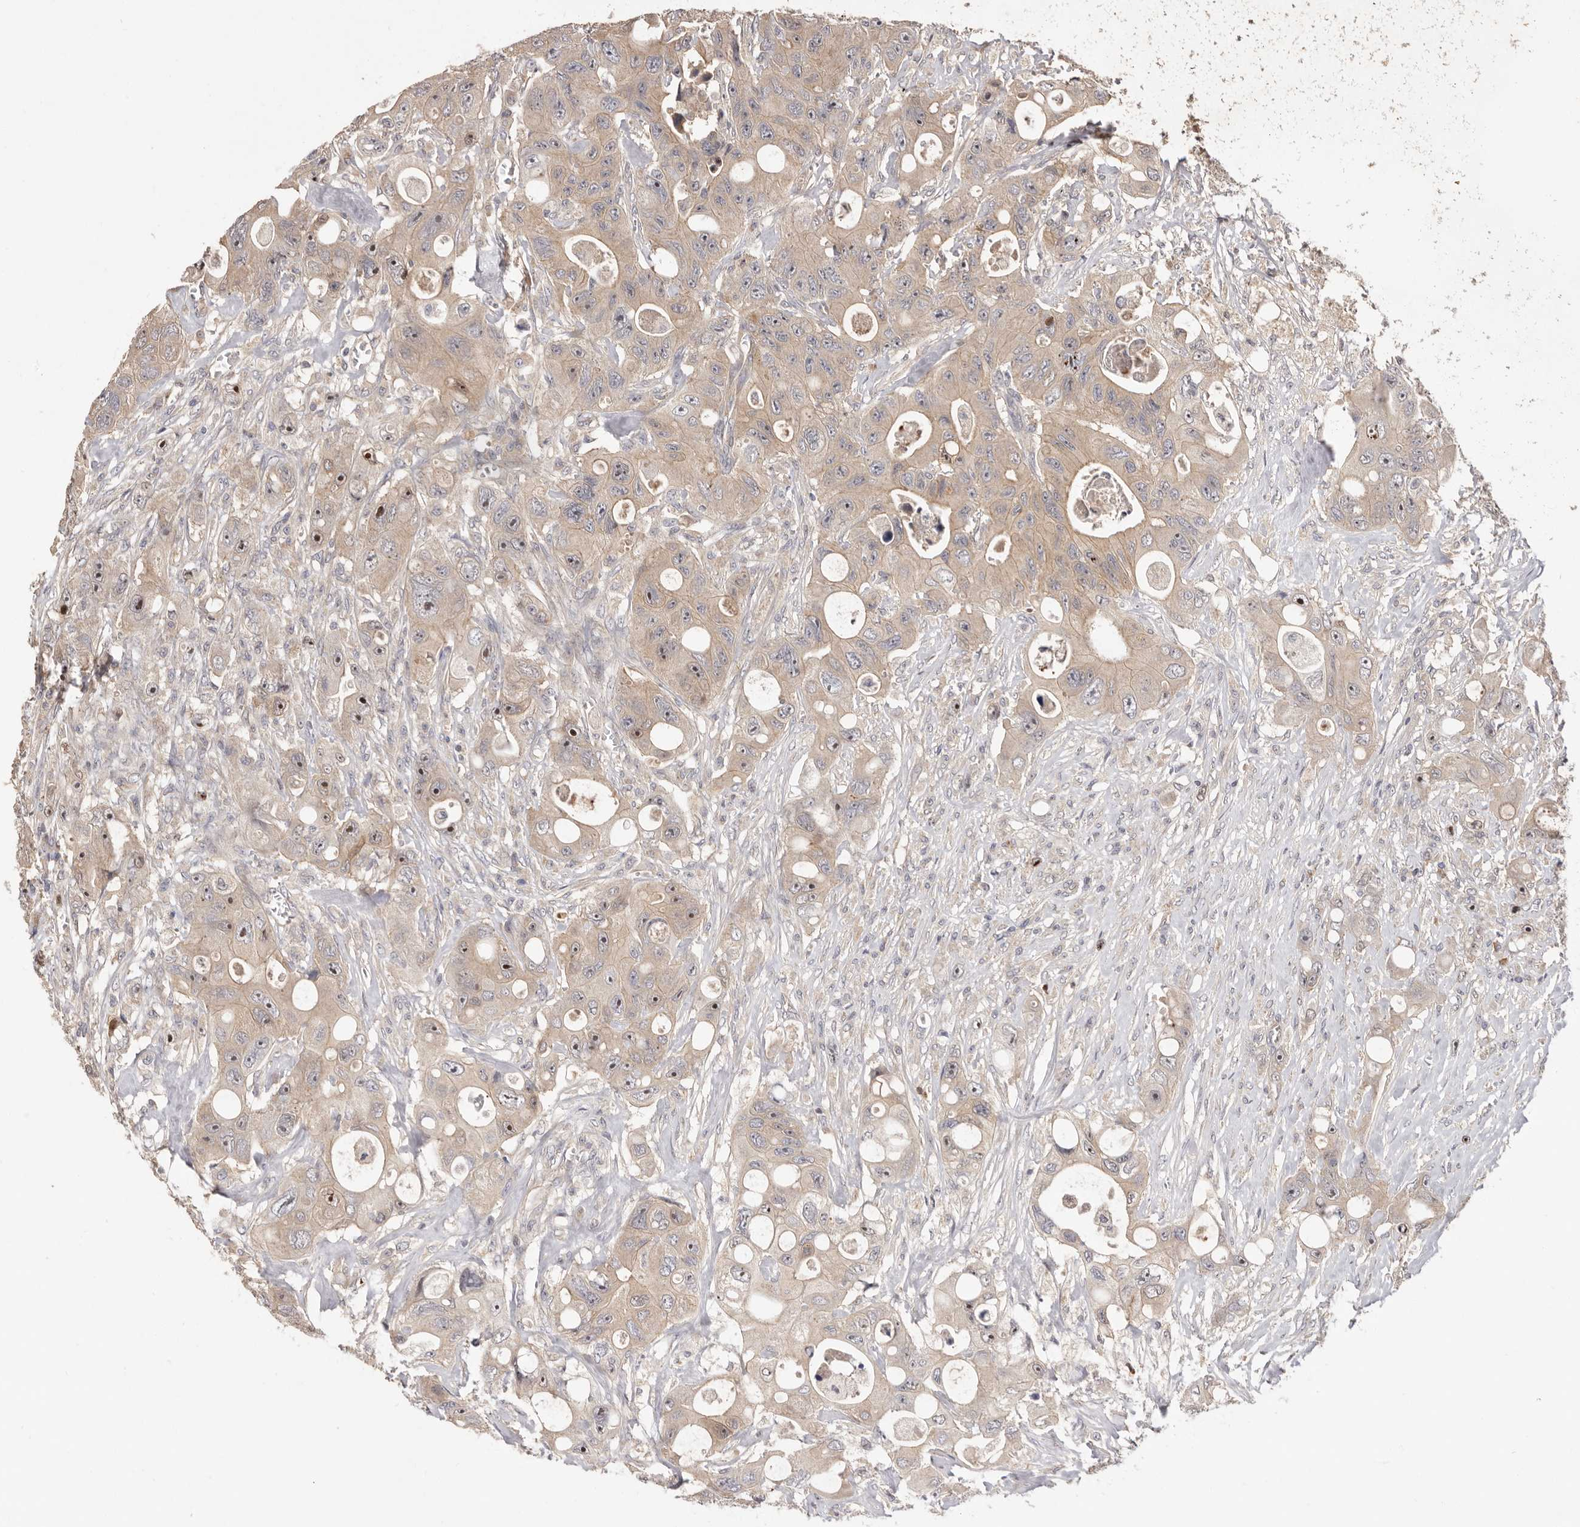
{"staining": {"intensity": "moderate", "quantity": ">75%", "location": "cytoplasmic/membranous,nuclear"}, "tissue": "colorectal cancer", "cell_type": "Tumor cells", "image_type": "cancer", "snomed": [{"axis": "morphology", "description": "Adenocarcinoma, NOS"}, {"axis": "topography", "description": "Colon"}], "caption": "Colorectal adenocarcinoma tissue displays moderate cytoplasmic/membranous and nuclear expression in about >75% of tumor cells", "gene": "DOP1A", "patient": {"sex": "female", "age": 46}}